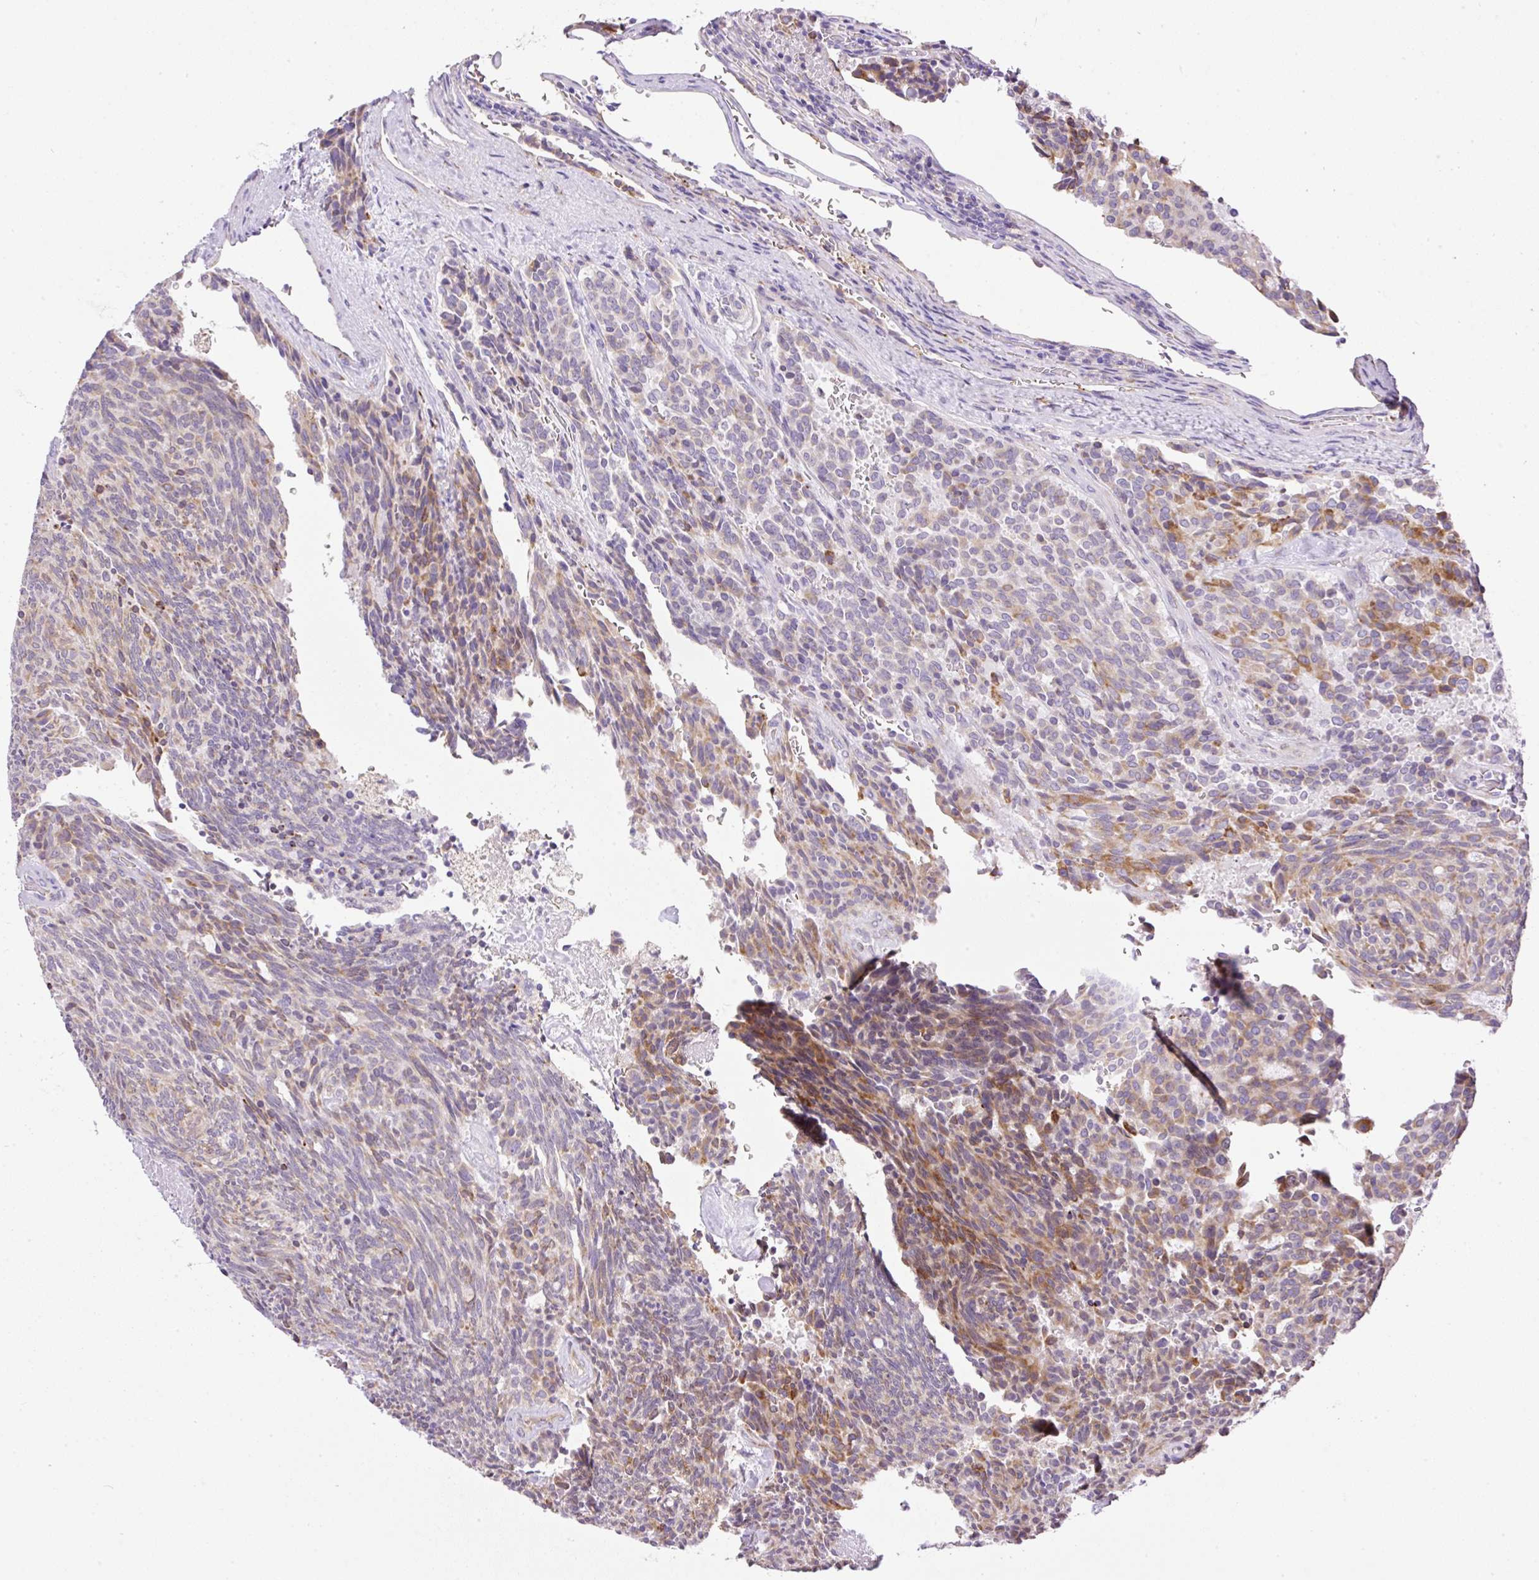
{"staining": {"intensity": "moderate", "quantity": "25%-75%", "location": "cytoplasmic/membranous"}, "tissue": "carcinoid", "cell_type": "Tumor cells", "image_type": "cancer", "snomed": [{"axis": "morphology", "description": "Carcinoid, malignant, NOS"}, {"axis": "topography", "description": "Pancreas"}], "caption": "An immunohistochemistry (IHC) image of tumor tissue is shown. Protein staining in brown highlights moderate cytoplasmic/membranous positivity in carcinoid (malignant) within tumor cells.", "gene": "POFUT1", "patient": {"sex": "female", "age": 54}}